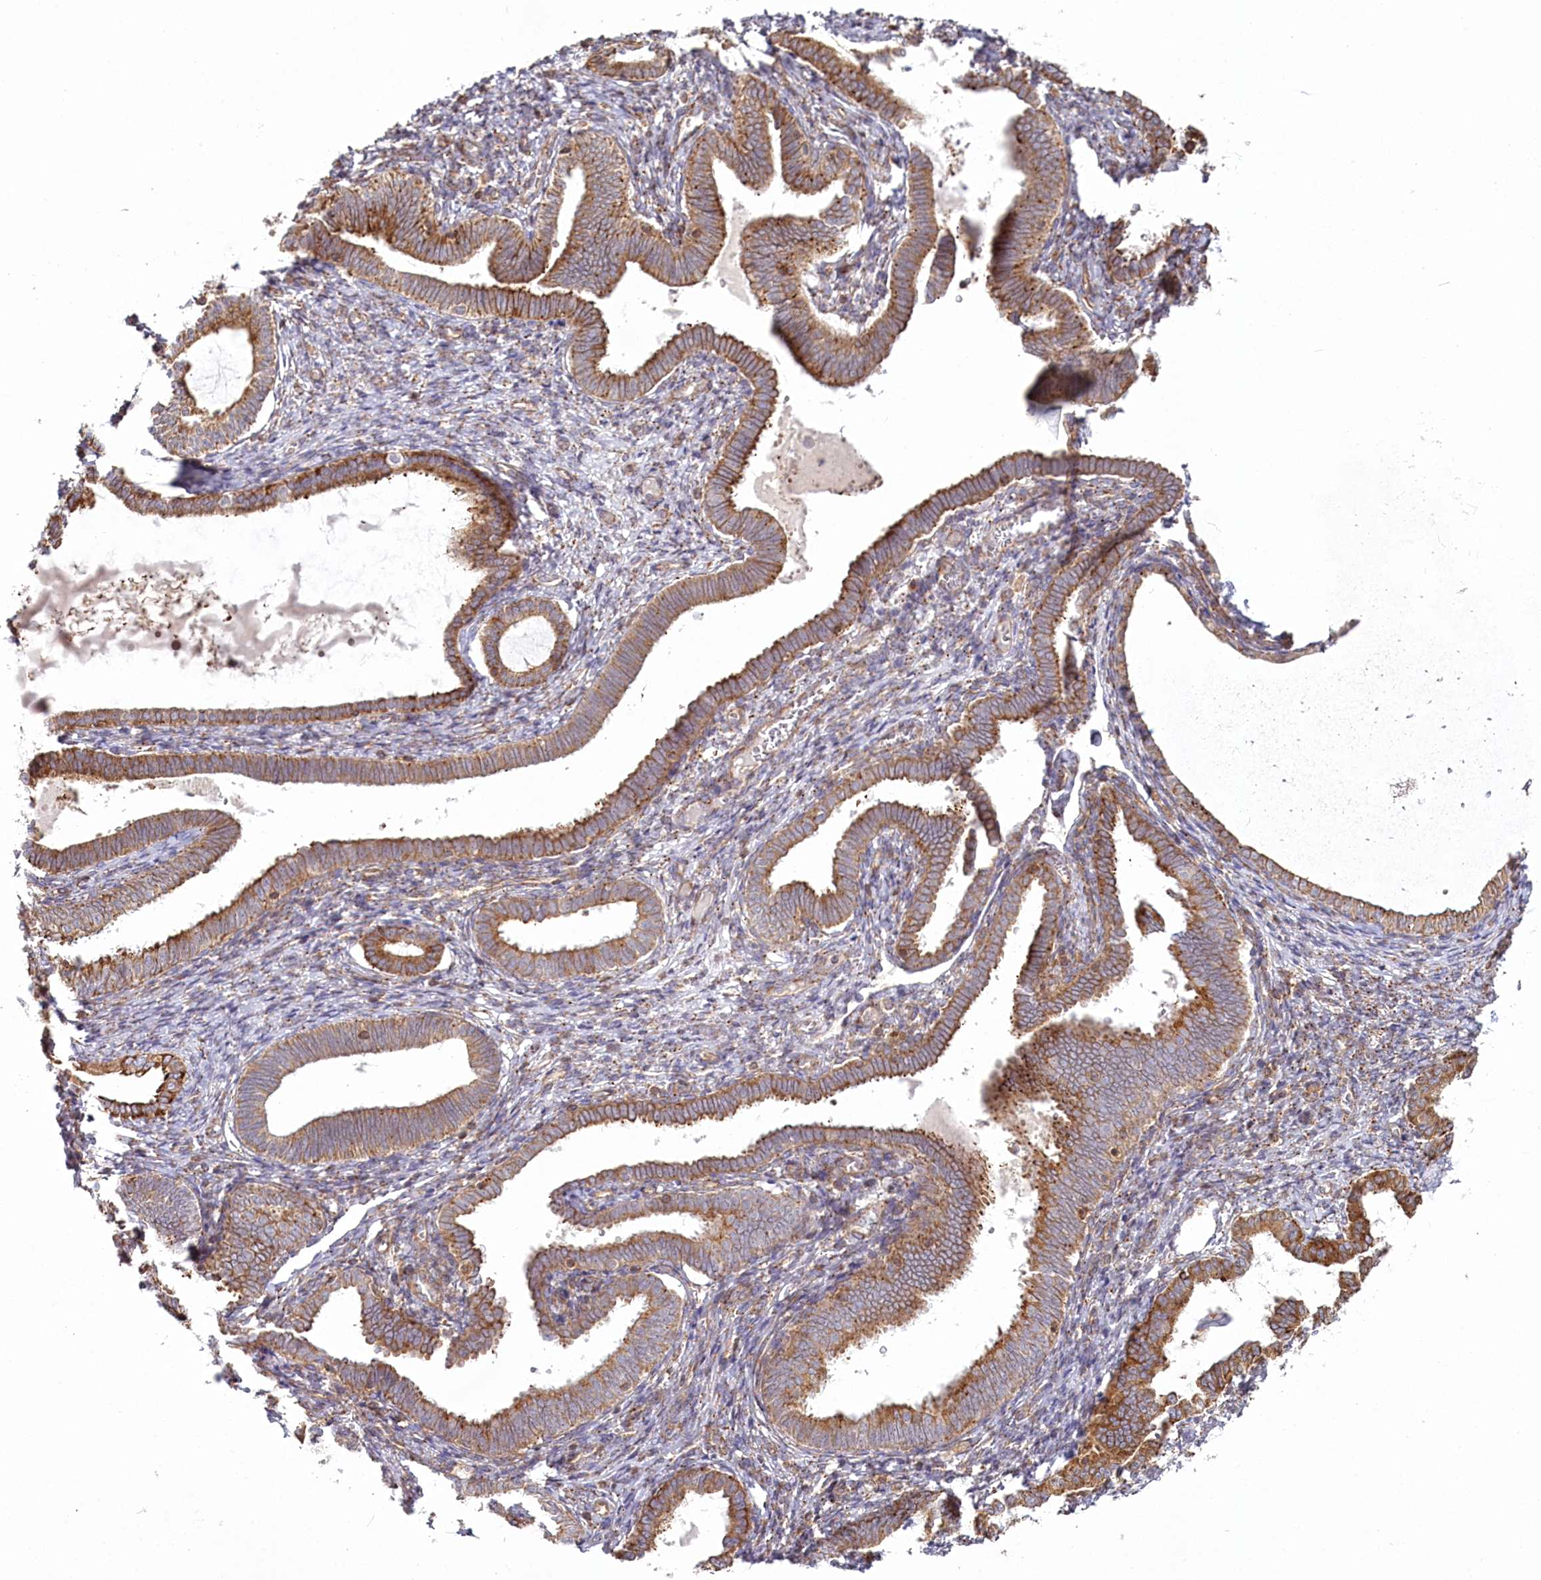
{"staining": {"intensity": "moderate", "quantity": "25%-75%", "location": "cytoplasmic/membranous"}, "tissue": "endometrium", "cell_type": "Cells in endometrial stroma", "image_type": "normal", "snomed": [{"axis": "morphology", "description": "Normal tissue, NOS"}, {"axis": "topography", "description": "Endometrium"}], "caption": "Protein analysis of normal endometrium exhibits moderate cytoplasmic/membranous positivity in approximately 25%-75% of cells in endometrial stroma.", "gene": "POGLUT1", "patient": {"sex": "female", "age": 77}}